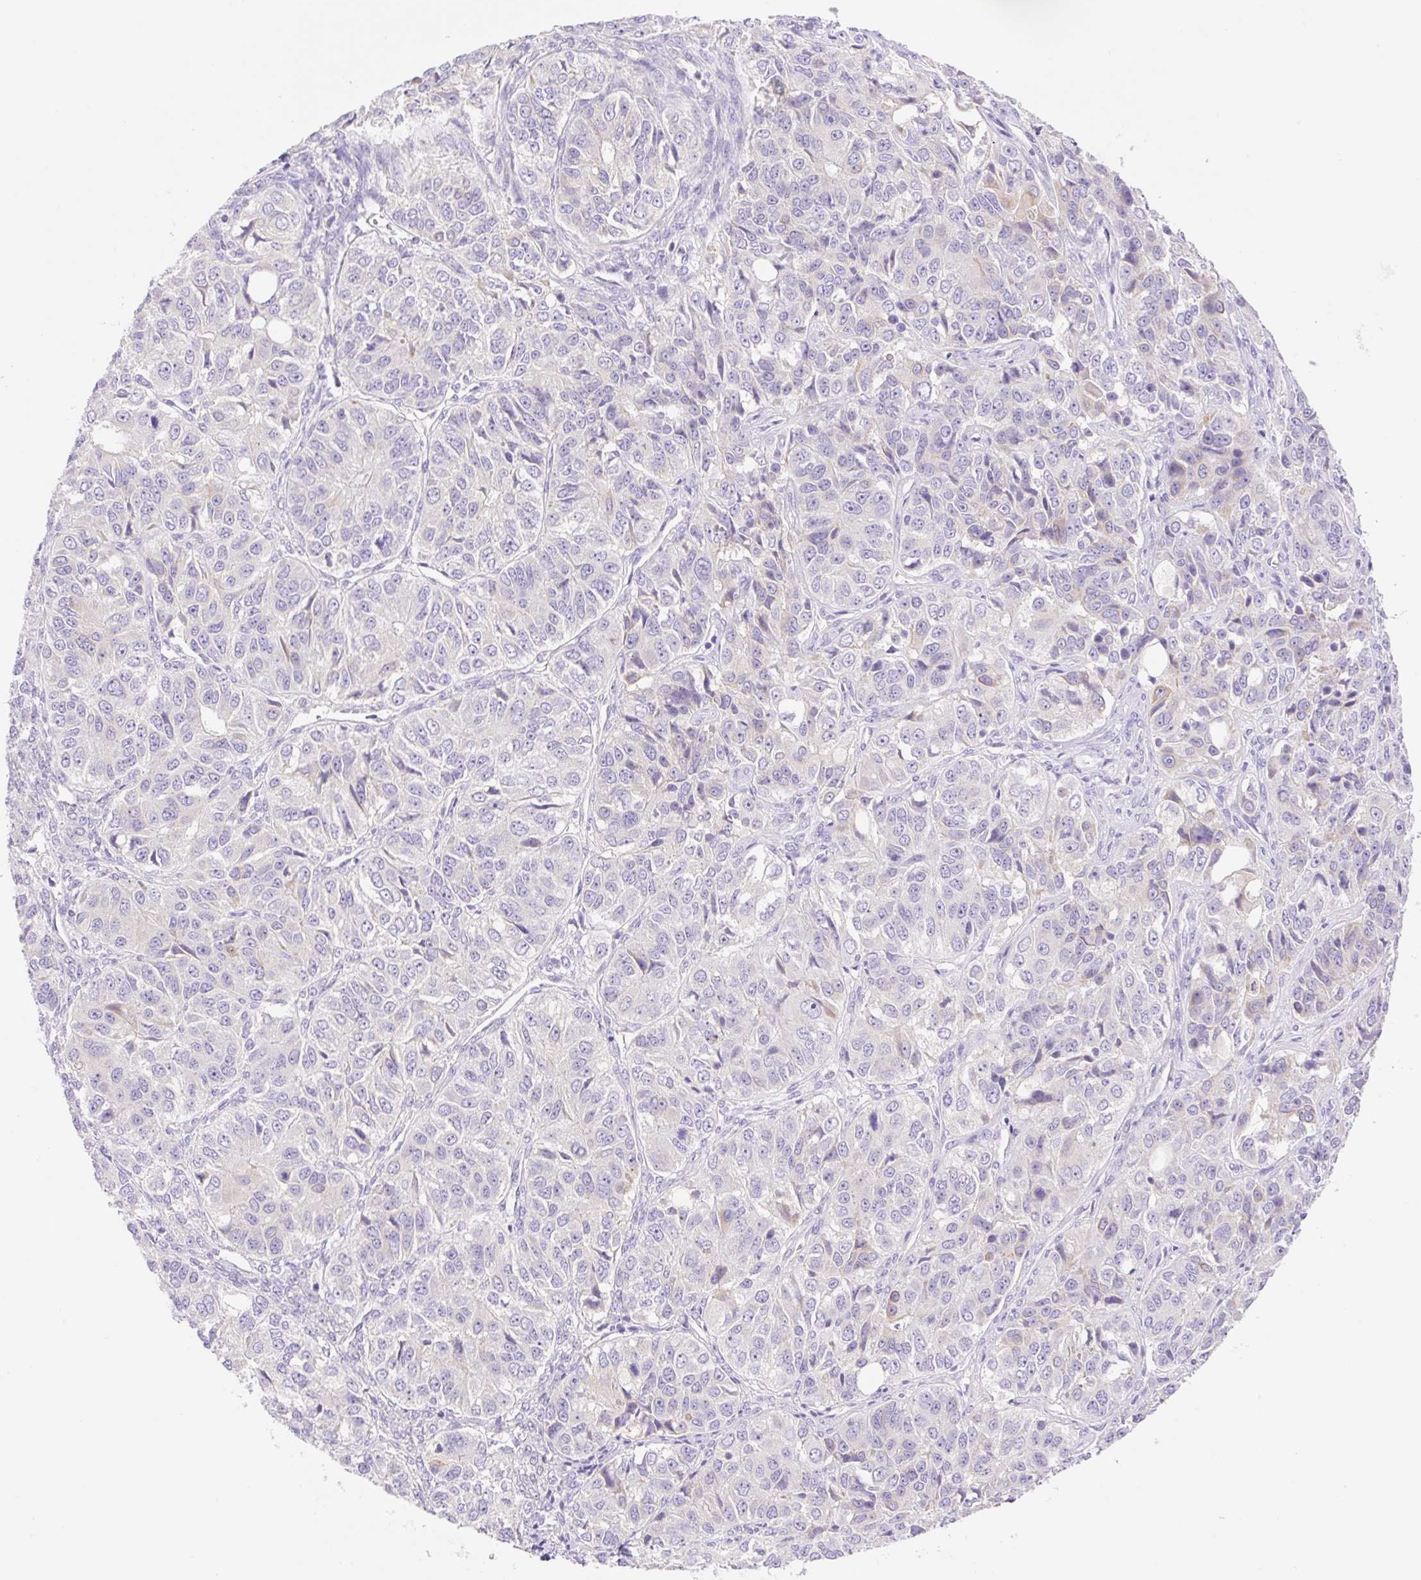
{"staining": {"intensity": "negative", "quantity": "none", "location": "none"}, "tissue": "ovarian cancer", "cell_type": "Tumor cells", "image_type": "cancer", "snomed": [{"axis": "morphology", "description": "Carcinoma, endometroid"}, {"axis": "topography", "description": "Ovary"}], "caption": "High power microscopy photomicrograph of an IHC micrograph of ovarian cancer (endometroid carcinoma), revealing no significant positivity in tumor cells. (Brightfield microscopy of DAB immunohistochemistry (IHC) at high magnification).", "gene": "DENND5A", "patient": {"sex": "female", "age": 51}}